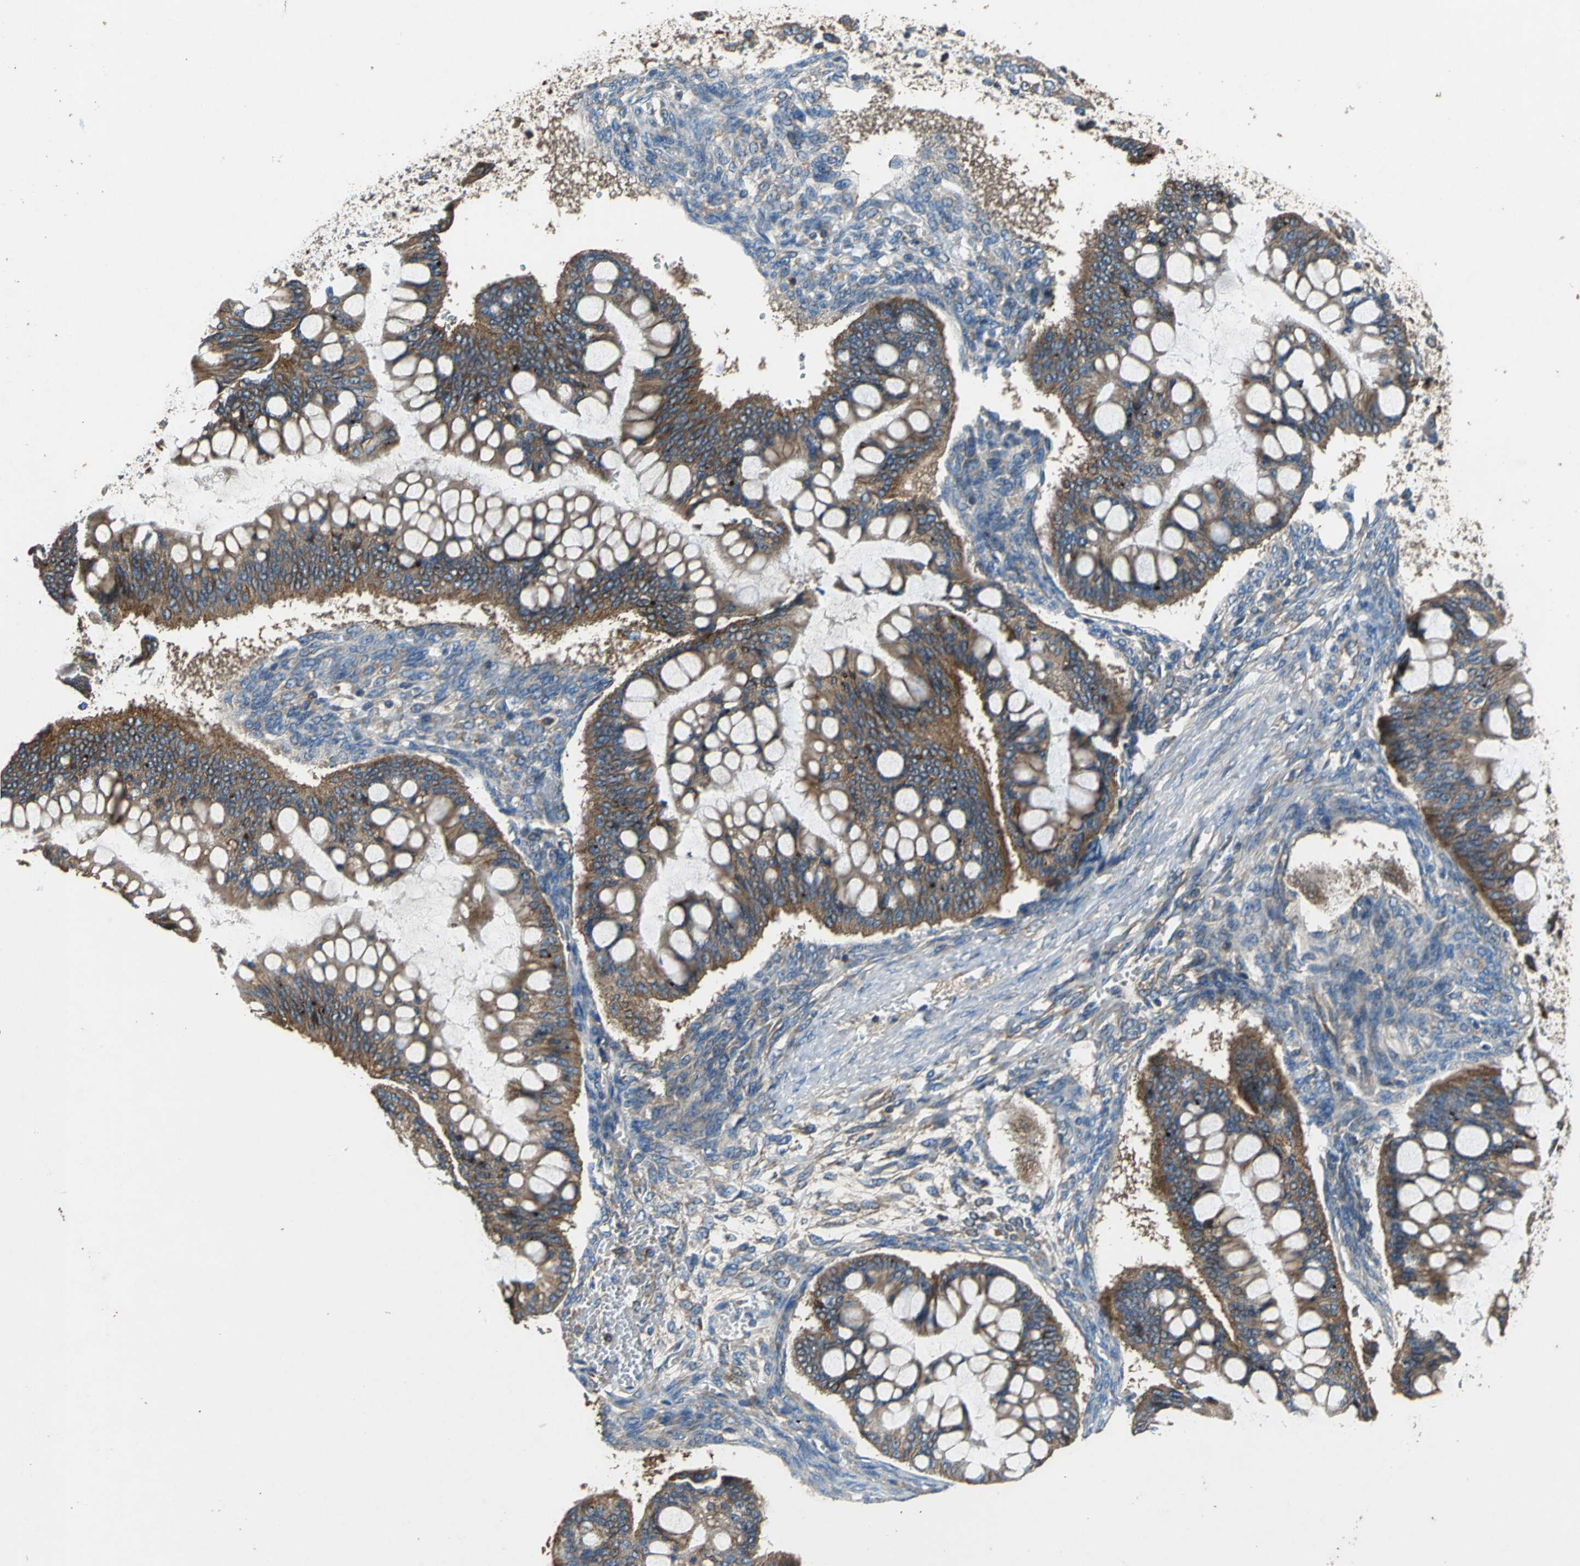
{"staining": {"intensity": "moderate", "quantity": ">75%", "location": "cytoplasmic/membranous"}, "tissue": "ovarian cancer", "cell_type": "Tumor cells", "image_type": "cancer", "snomed": [{"axis": "morphology", "description": "Cystadenocarcinoma, mucinous, NOS"}, {"axis": "topography", "description": "Ovary"}], "caption": "Immunohistochemistry (DAB) staining of ovarian cancer reveals moderate cytoplasmic/membranous protein expression in approximately >75% of tumor cells.", "gene": "HEPH", "patient": {"sex": "female", "age": 73}}